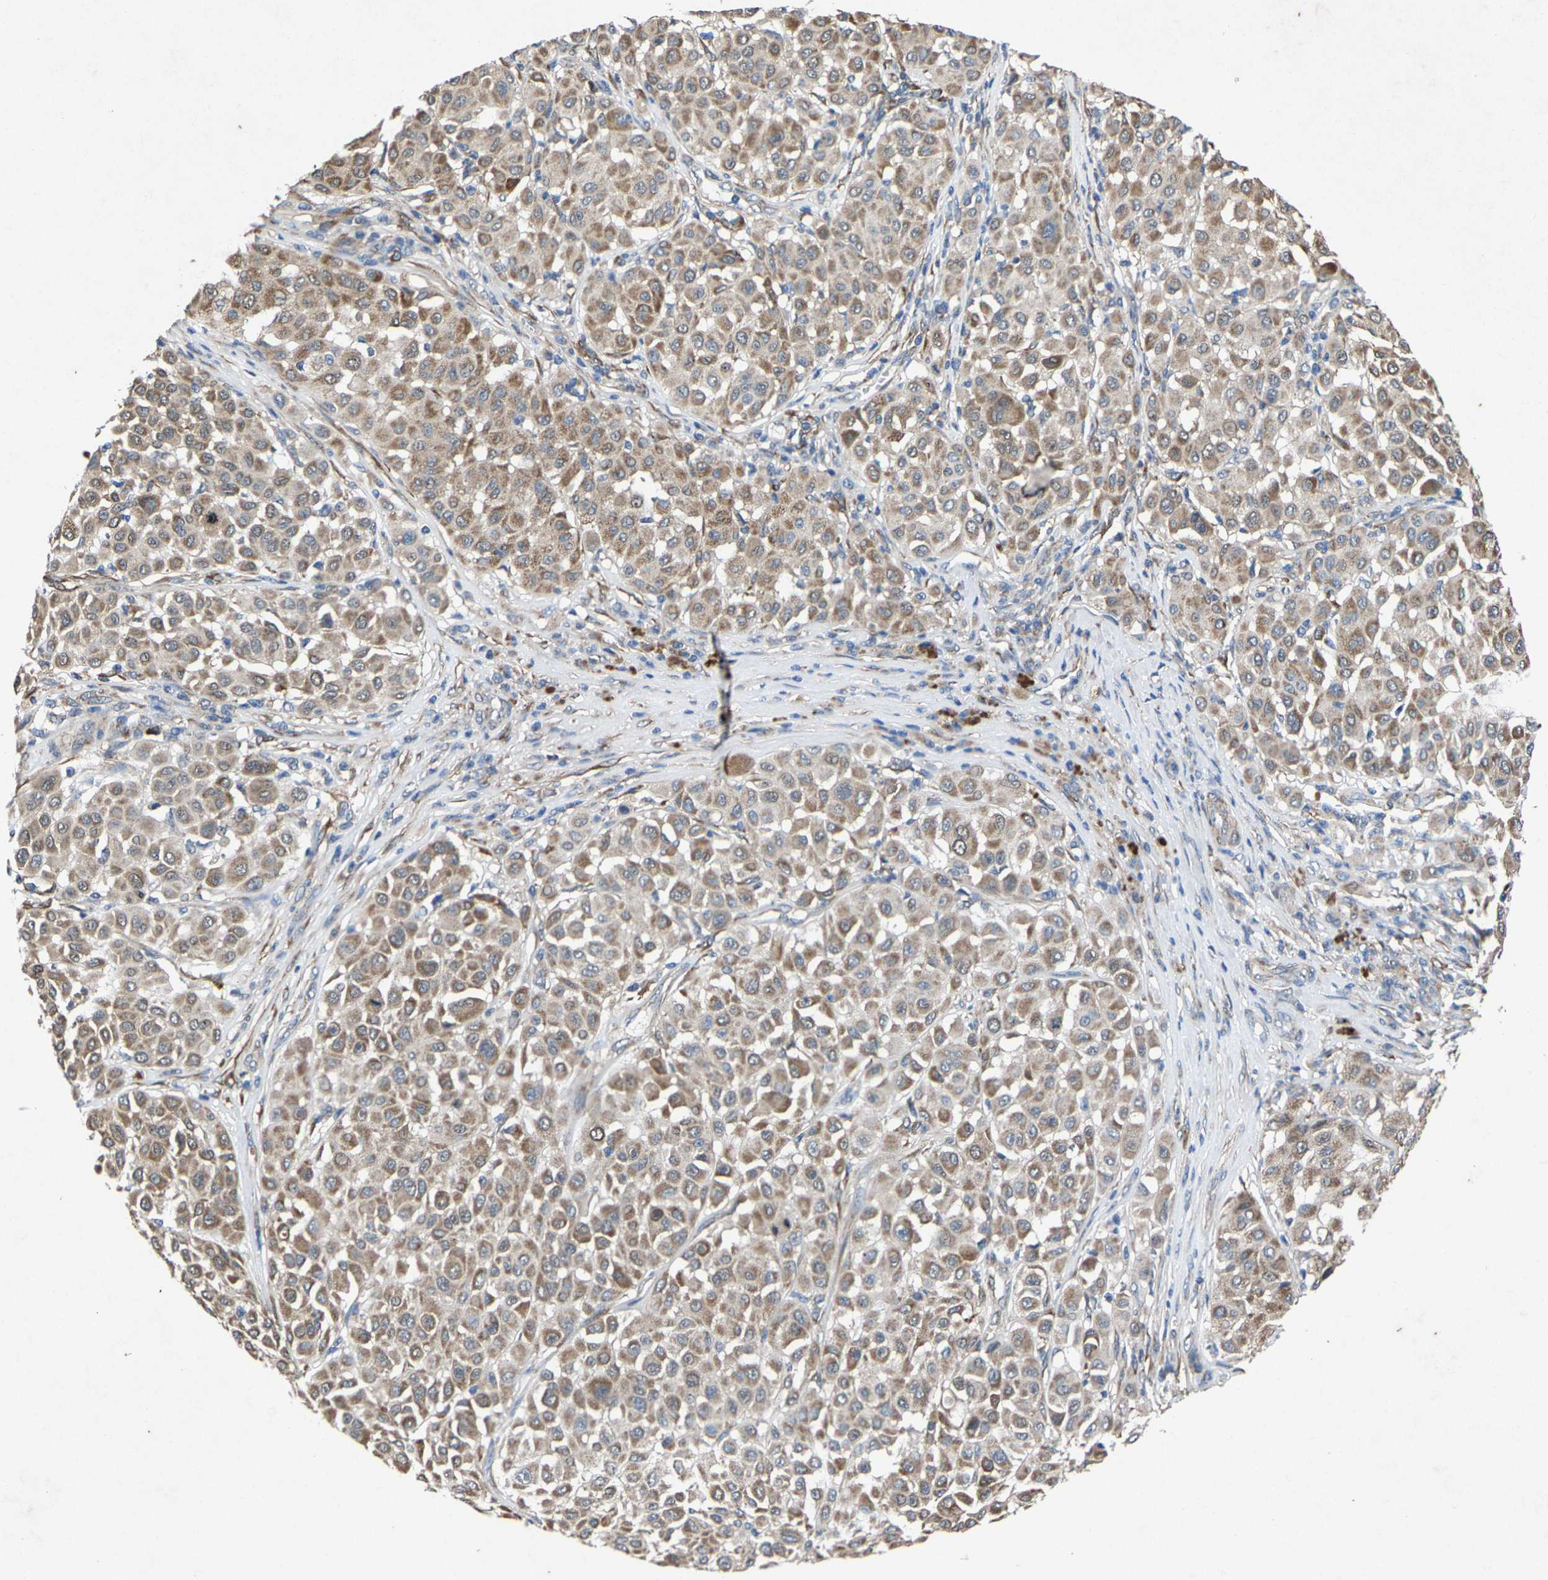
{"staining": {"intensity": "moderate", "quantity": ">75%", "location": "cytoplasmic/membranous"}, "tissue": "melanoma", "cell_type": "Tumor cells", "image_type": "cancer", "snomed": [{"axis": "morphology", "description": "Malignant melanoma, Metastatic site"}, {"axis": "topography", "description": "Soft tissue"}], "caption": "Immunohistochemistry of melanoma shows medium levels of moderate cytoplasmic/membranous positivity in approximately >75% of tumor cells.", "gene": "PDP1", "patient": {"sex": "male", "age": 41}}